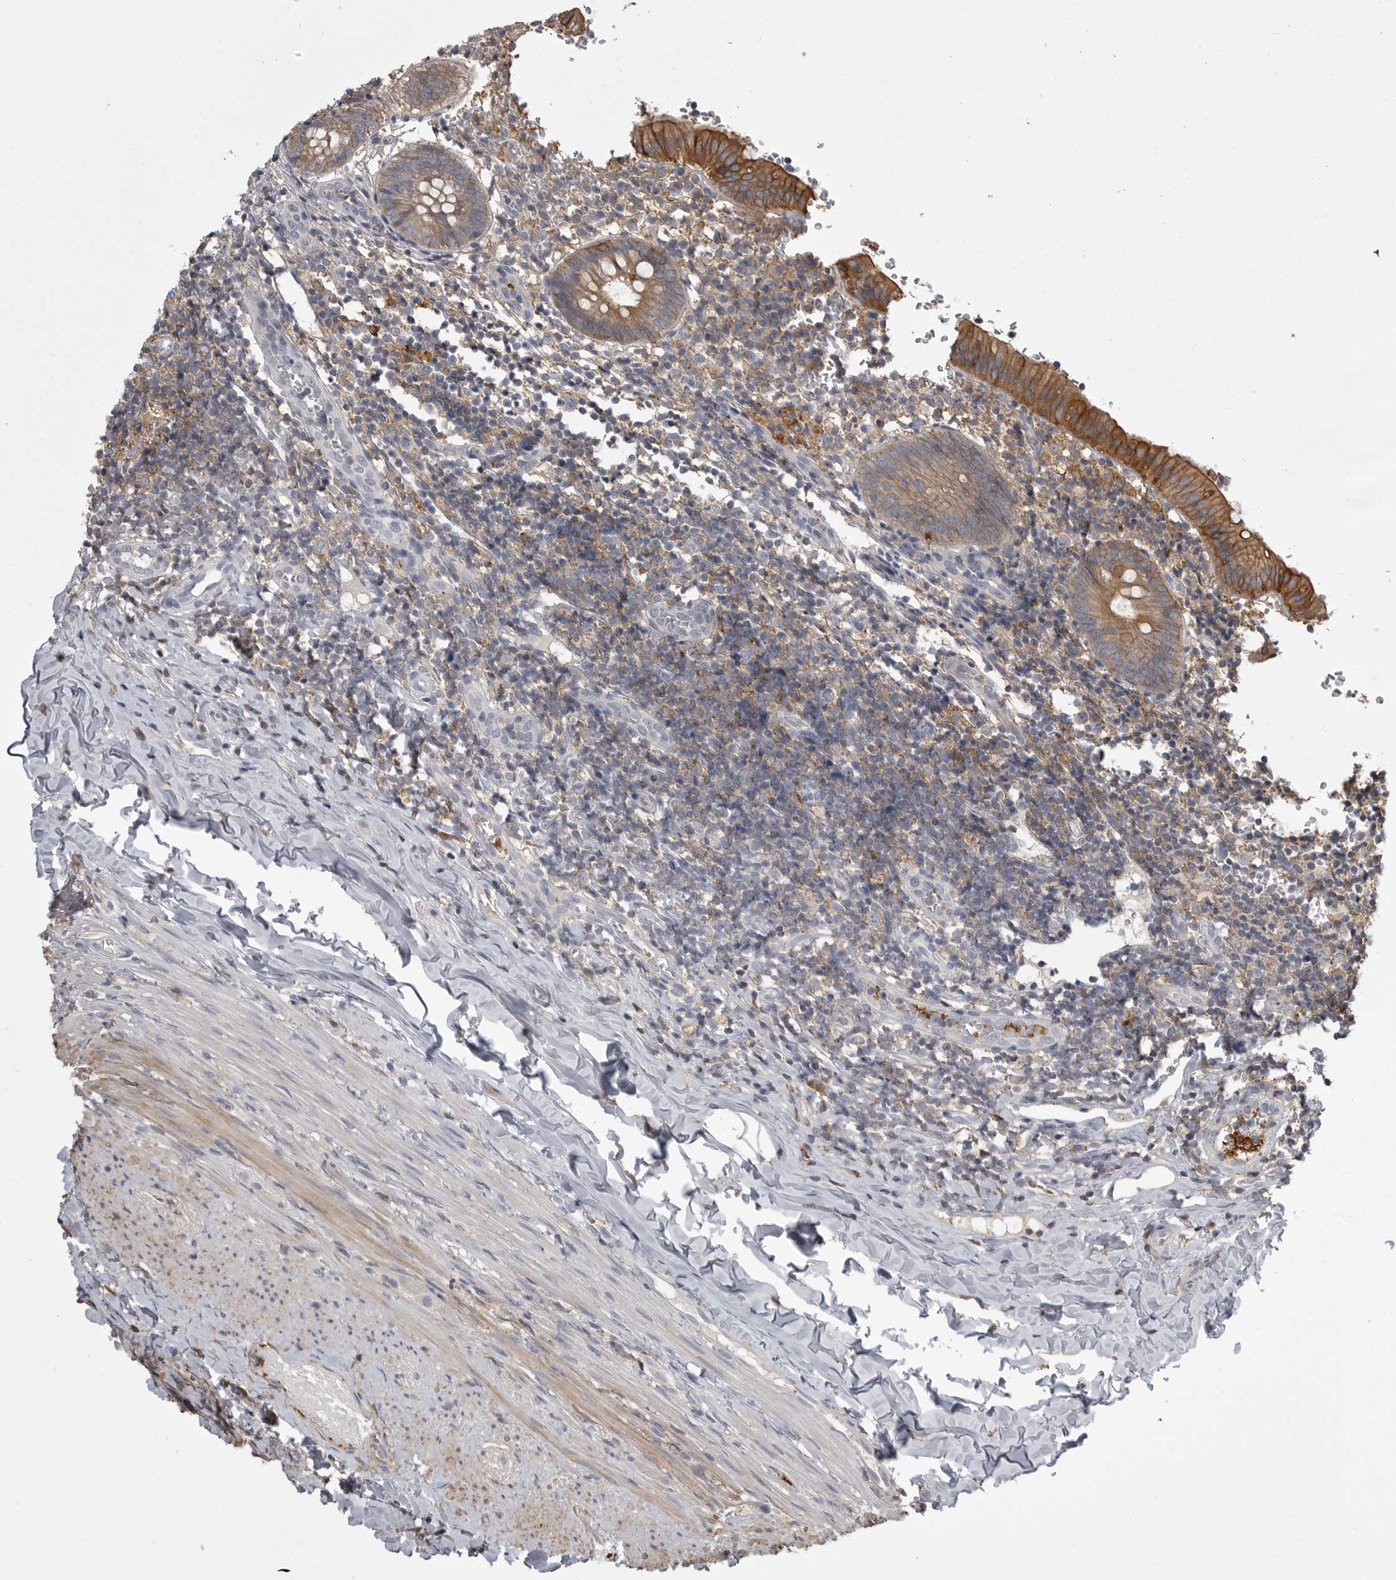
{"staining": {"intensity": "moderate", "quantity": ">75%", "location": "cytoplasmic/membranous"}, "tissue": "appendix", "cell_type": "Glandular cells", "image_type": "normal", "snomed": [{"axis": "morphology", "description": "Normal tissue, NOS"}, {"axis": "topography", "description": "Appendix"}], "caption": "Immunohistochemistry (IHC) photomicrograph of unremarkable appendix: appendix stained using IHC exhibits medium levels of moderate protein expression localized specifically in the cytoplasmic/membranous of glandular cells, appearing as a cytoplasmic/membranous brown color.", "gene": "CMTM6", "patient": {"sex": "male", "age": 8}}